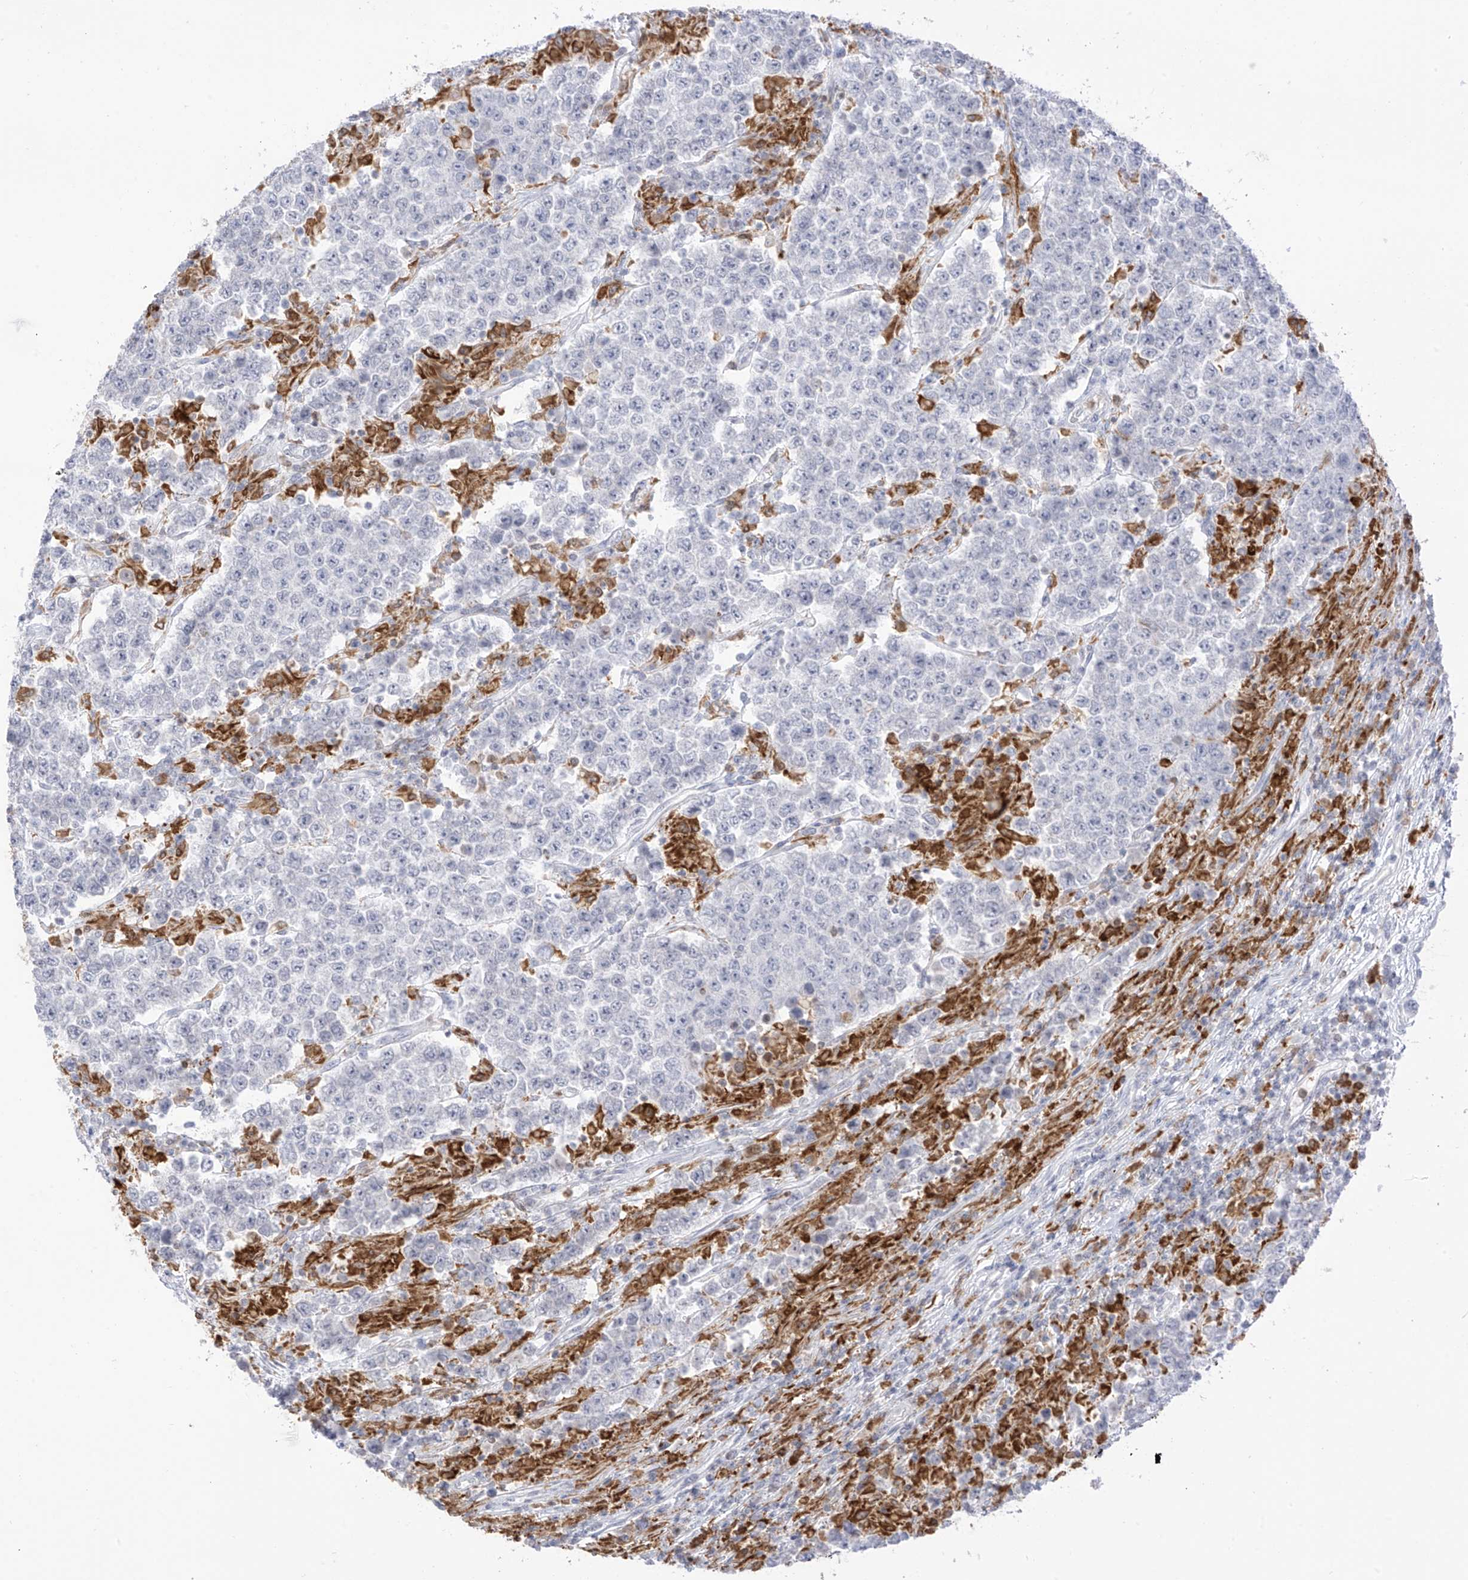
{"staining": {"intensity": "negative", "quantity": "none", "location": "none"}, "tissue": "testis cancer", "cell_type": "Tumor cells", "image_type": "cancer", "snomed": [{"axis": "morphology", "description": "Normal tissue, NOS"}, {"axis": "morphology", "description": "Urothelial carcinoma, High grade"}, {"axis": "morphology", "description": "Seminoma, NOS"}, {"axis": "morphology", "description": "Carcinoma, Embryonal, NOS"}, {"axis": "topography", "description": "Urinary bladder"}, {"axis": "topography", "description": "Testis"}], "caption": "The histopathology image displays no significant staining in tumor cells of testis cancer (urothelial carcinoma (high-grade)).", "gene": "TBXAS1", "patient": {"sex": "male", "age": 41}}